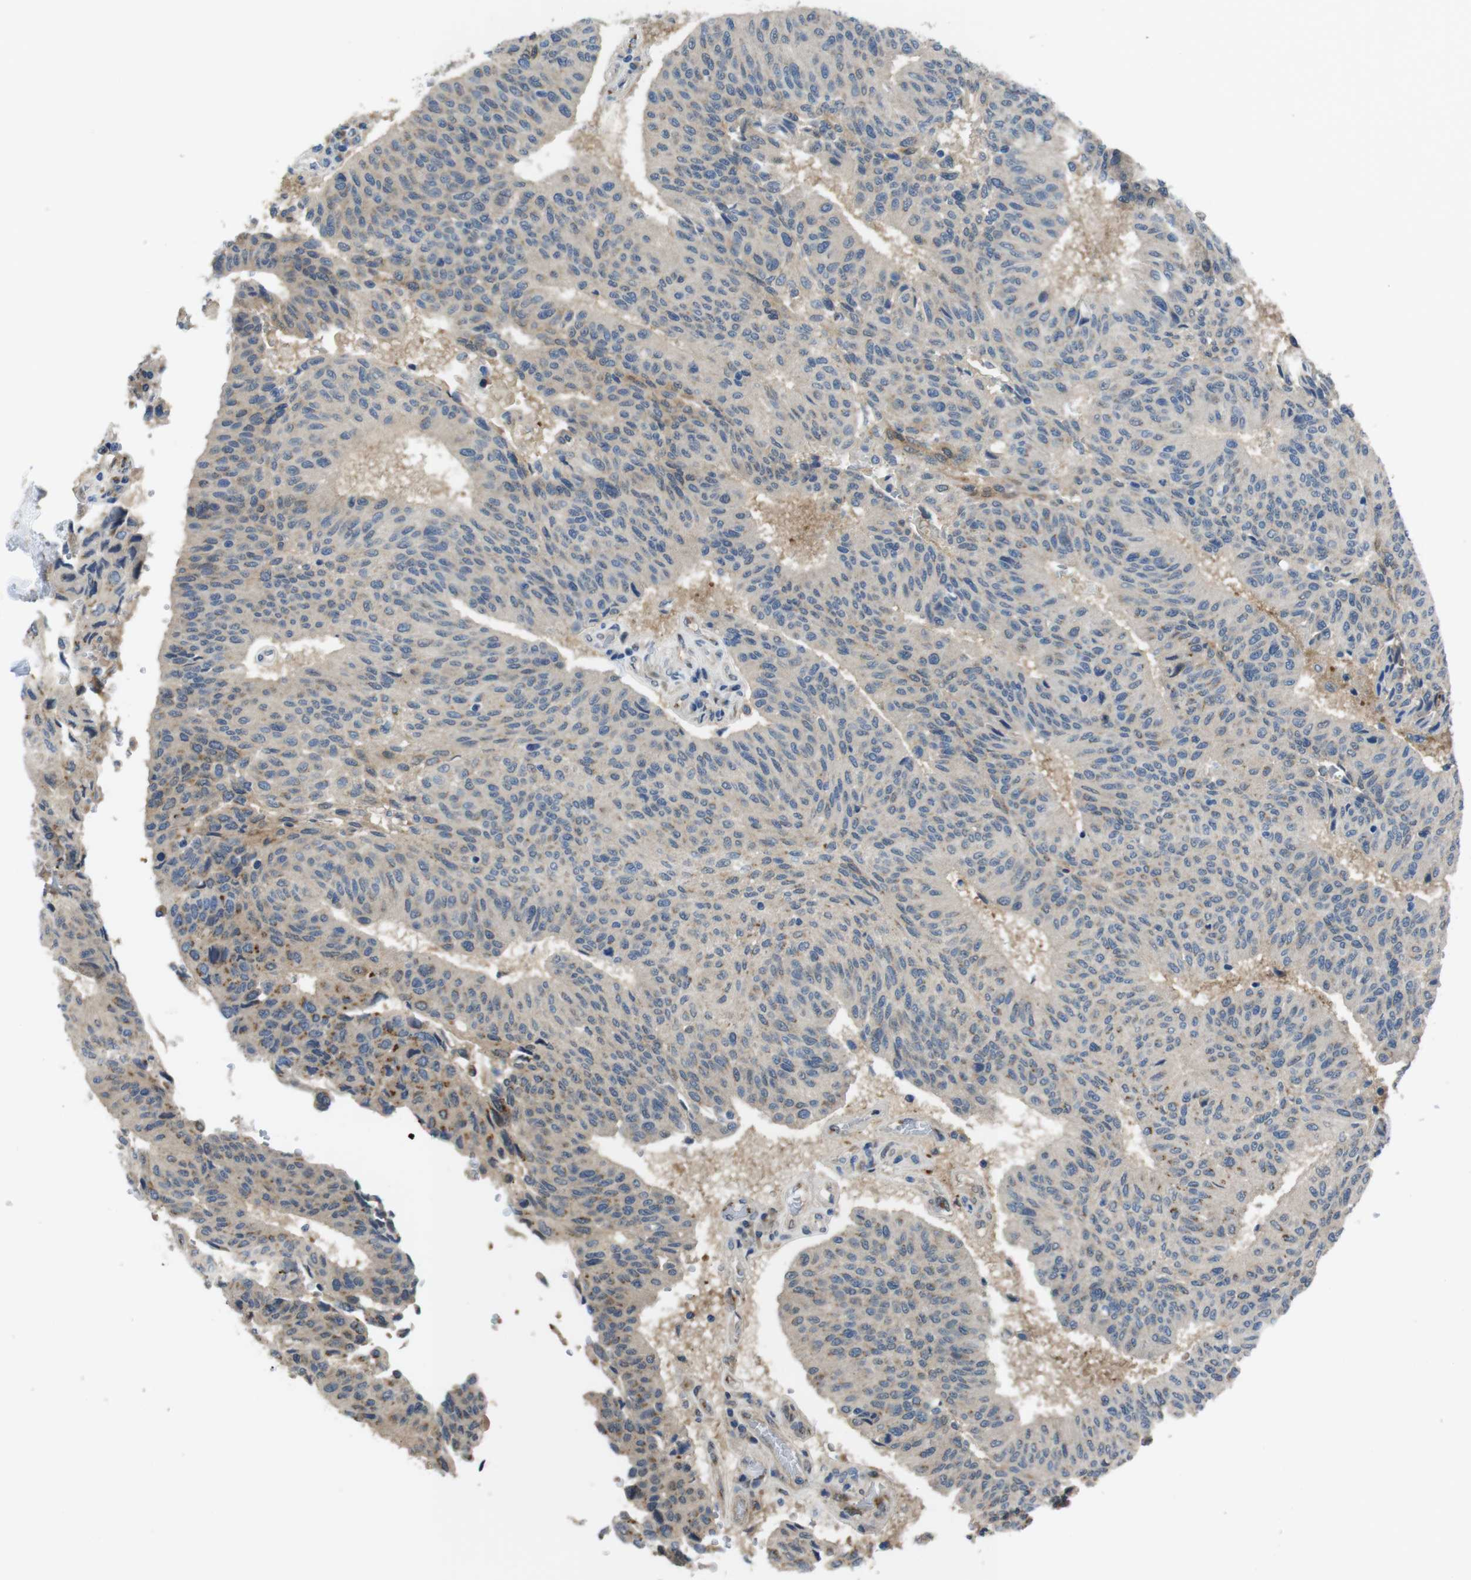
{"staining": {"intensity": "moderate", "quantity": "<25%", "location": "cytoplasmic/membranous"}, "tissue": "urothelial cancer", "cell_type": "Tumor cells", "image_type": "cancer", "snomed": [{"axis": "morphology", "description": "Urothelial carcinoma, High grade"}, {"axis": "topography", "description": "Urinary bladder"}], "caption": "Protein analysis of urothelial cancer tissue reveals moderate cytoplasmic/membranous positivity in approximately <25% of tumor cells.", "gene": "RAB6A", "patient": {"sex": "male", "age": 66}}